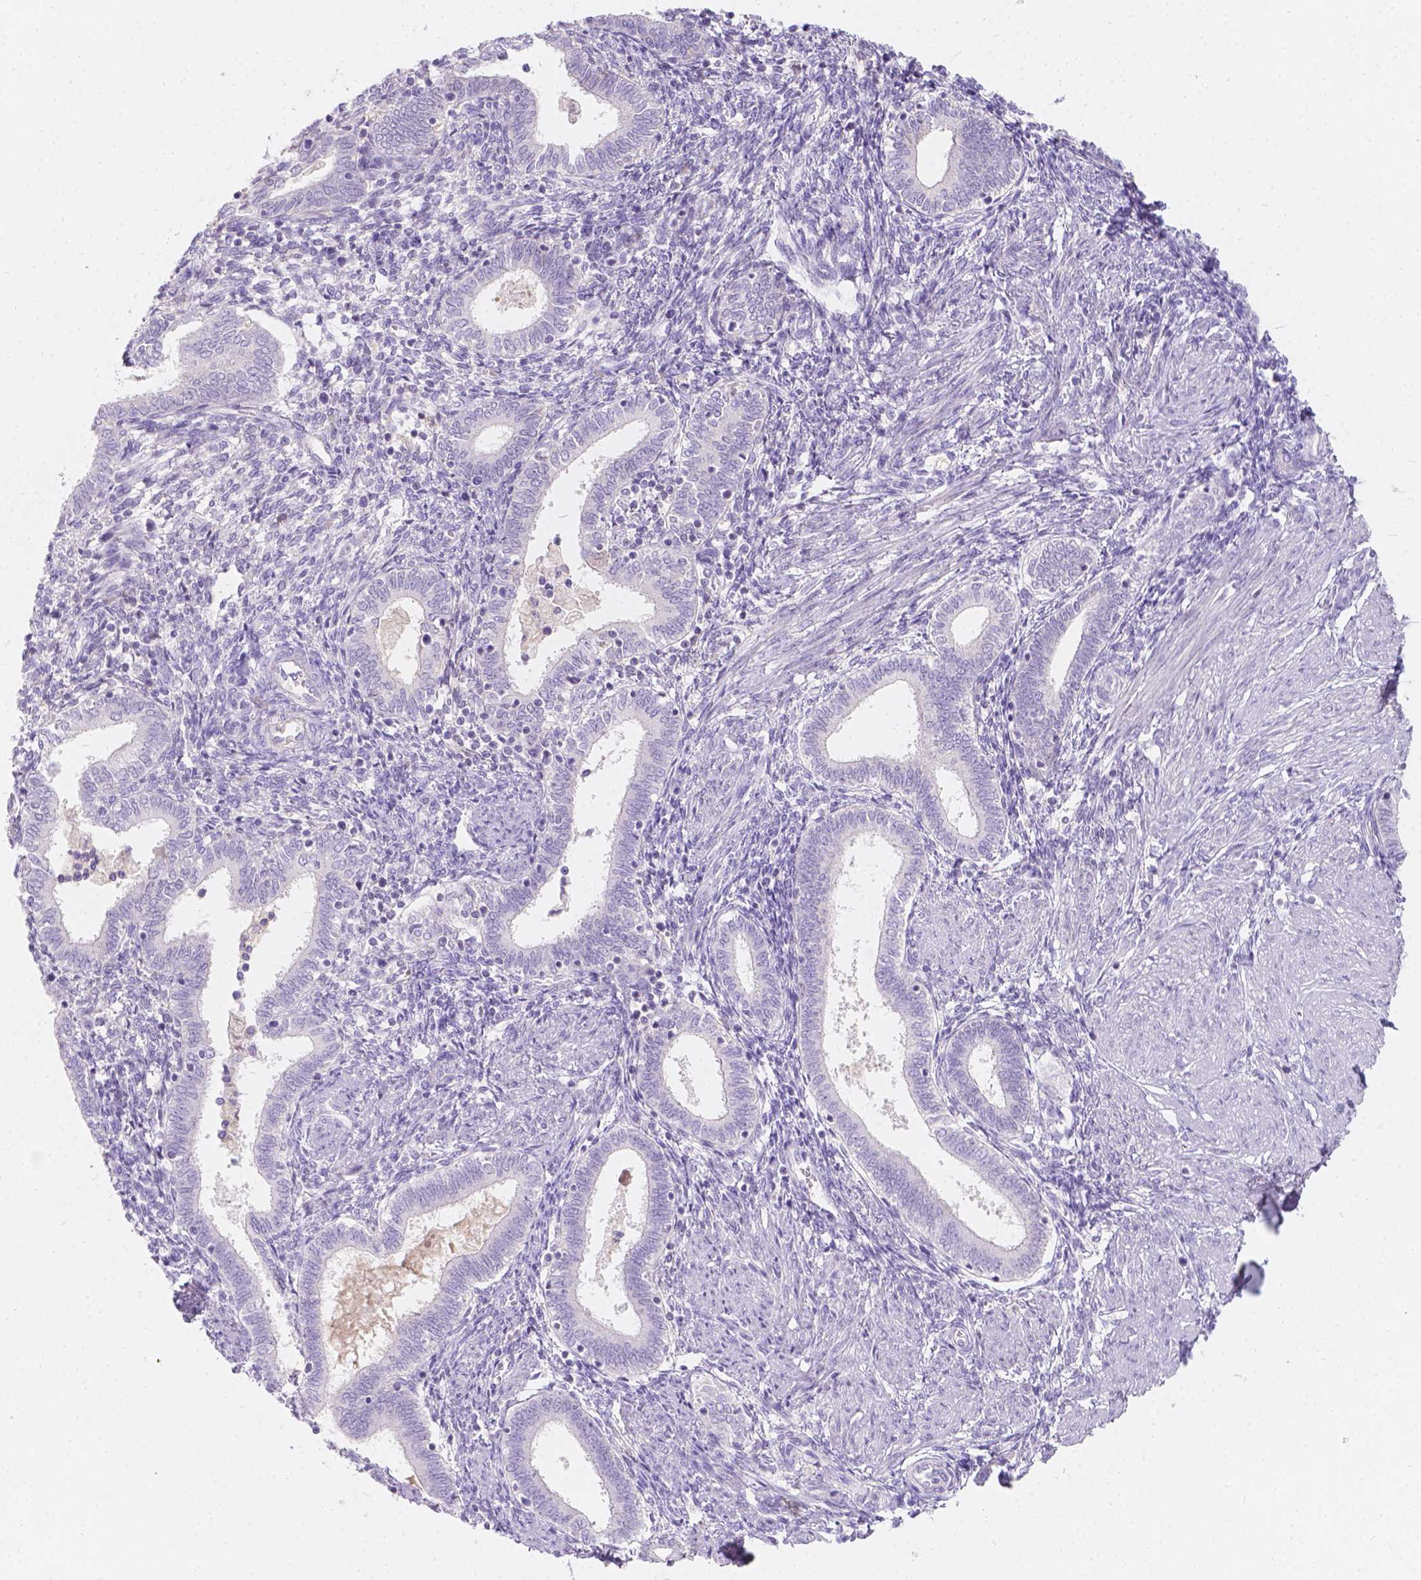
{"staining": {"intensity": "negative", "quantity": "none", "location": "none"}, "tissue": "endometrium", "cell_type": "Cells in endometrial stroma", "image_type": "normal", "snomed": [{"axis": "morphology", "description": "Normal tissue, NOS"}, {"axis": "topography", "description": "Endometrium"}], "caption": "High power microscopy micrograph of an IHC image of unremarkable endometrium, revealing no significant expression in cells in endometrial stroma. (DAB (3,3'-diaminobenzidine) immunohistochemistry (IHC), high magnification).", "gene": "GAL3ST2", "patient": {"sex": "female", "age": 42}}